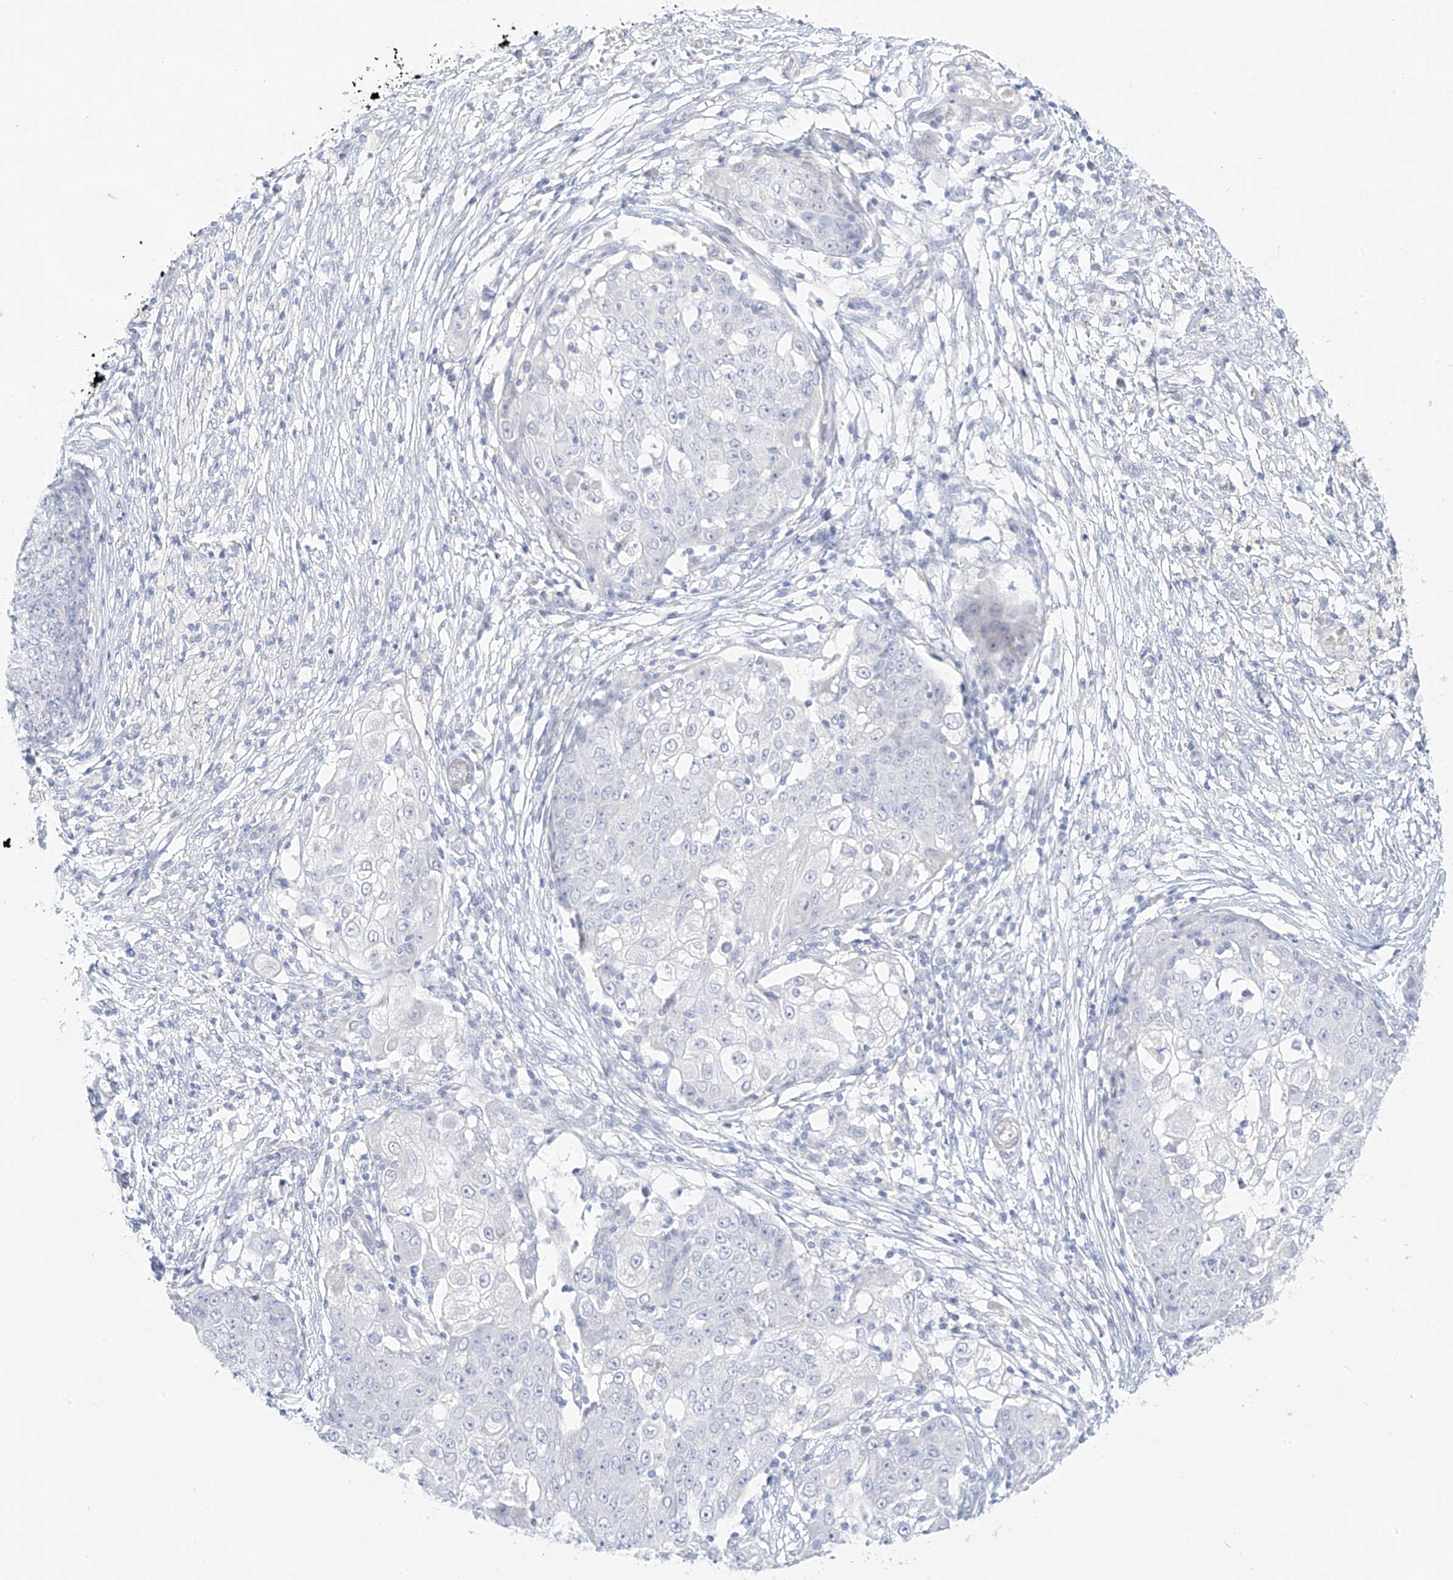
{"staining": {"intensity": "negative", "quantity": "none", "location": "none"}, "tissue": "ovarian cancer", "cell_type": "Tumor cells", "image_type": "cancer", "snomed": [{"axis": "morphology", "description": "Carcinoma, endometroid"}, {"axis": "topography", "description": "Ovary"}], "caption": "Immunohistochemical staining of ovarian endometroid carcinoma demonstrates no significant positivity in tumor cells. The staining is performed using DAB brown chromogen with nuclei counter-stained in using hematoxylin.", "gene": "ST3GAL5", "patient": {"sex": "female", "age": 42}}